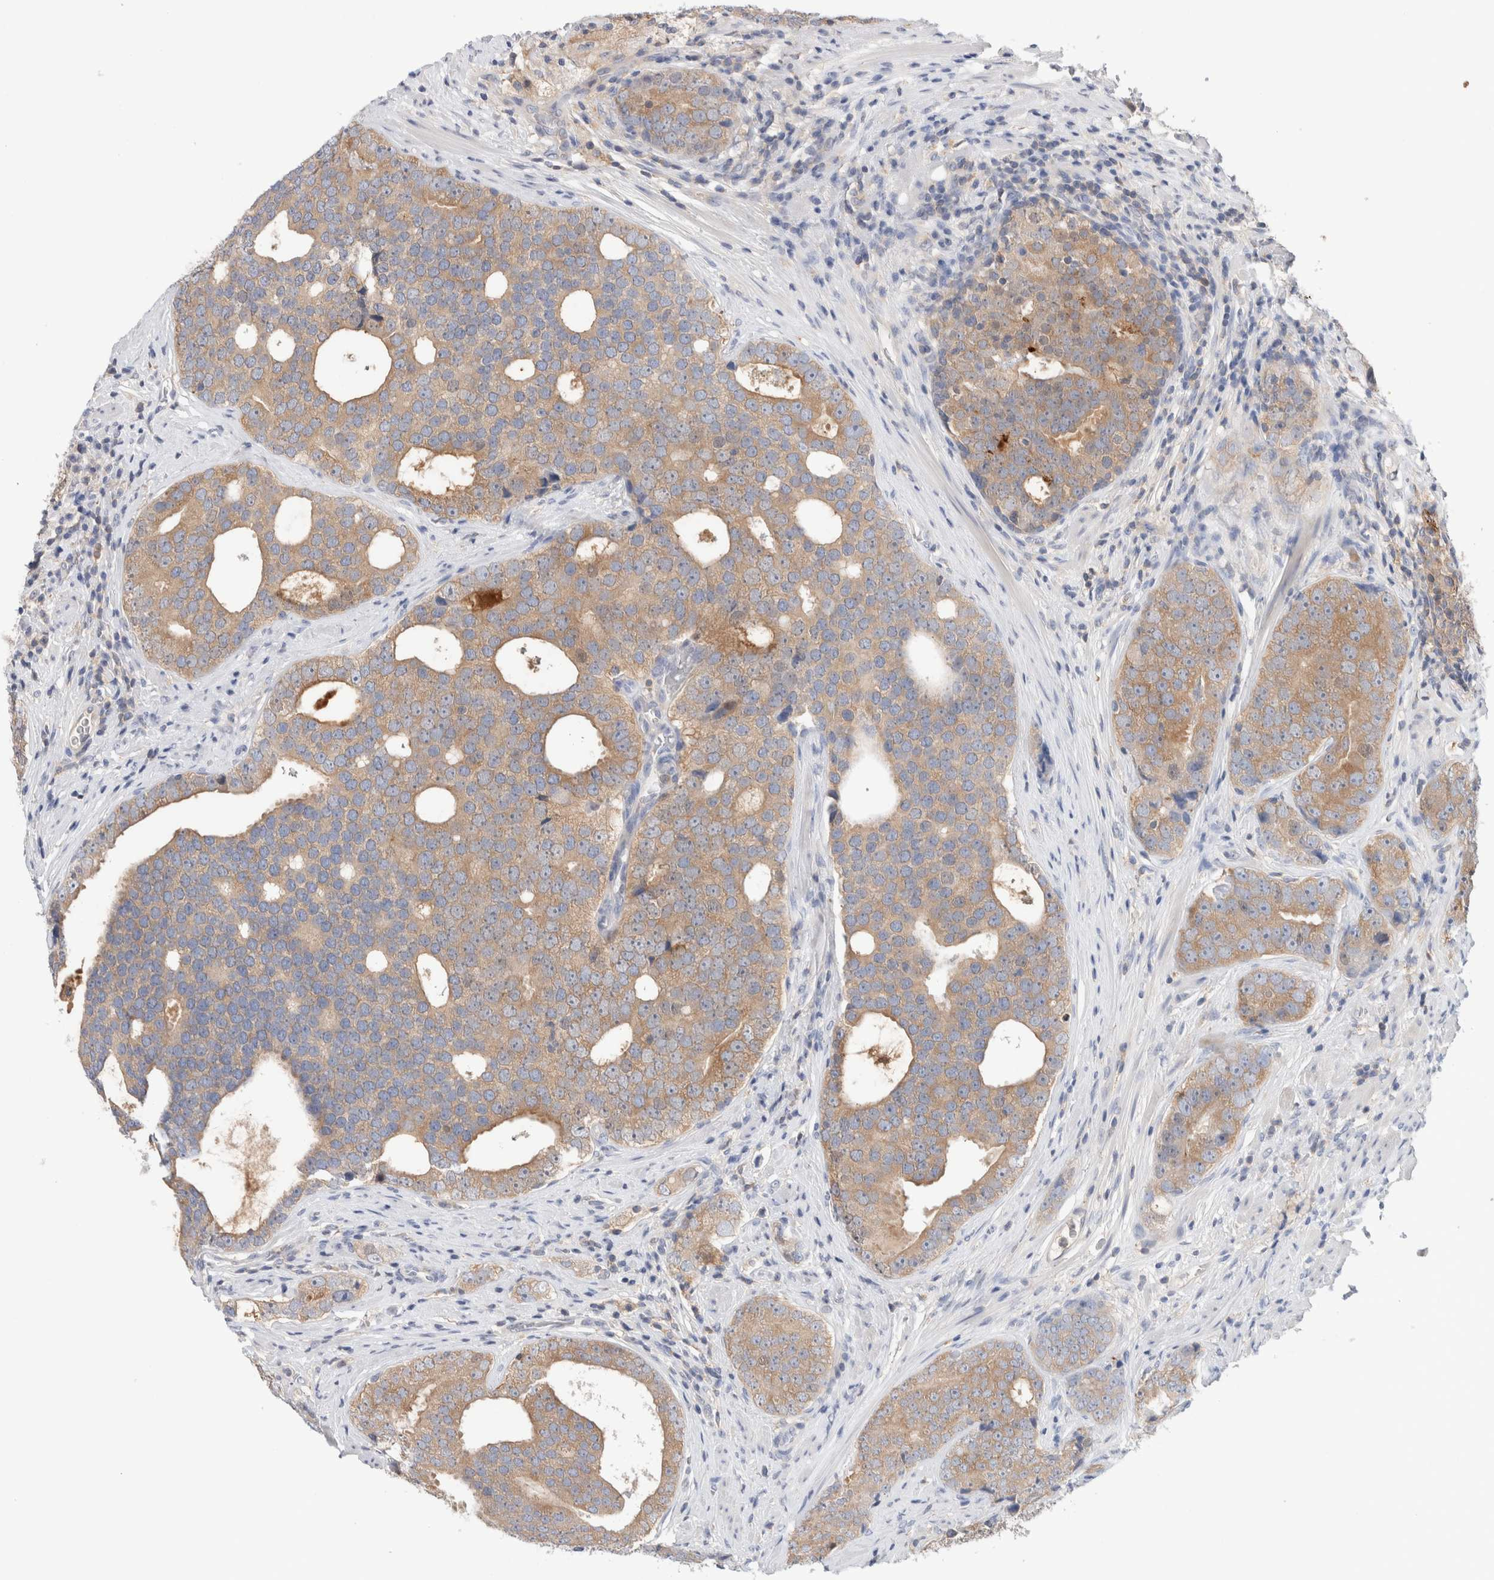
{"staining": {"intensity": "weak", "quantity": ">75%", "location": "cytoplasmic/membranous"}, "tissue": "prostate cancer", "cell_type": "Tumor cells", "image_type": "cancer", "snomed": [{"axis": "morphology", "description": "Adenocarcinoma, High grade"}, {"axis": "topography", "description": "Prostate"}], "caption": "This image reveals prostate adenocarcinoma (high-grade) stained with immunohistochemistry (IHC) to label a protein in brown. The cytoplasmic/membranous of tumor cells show weak positivity for the protein. Nuclei are counter-stained blue.", "gene": "KLHL14", "patient": {"sex": "male", "age": 56}}